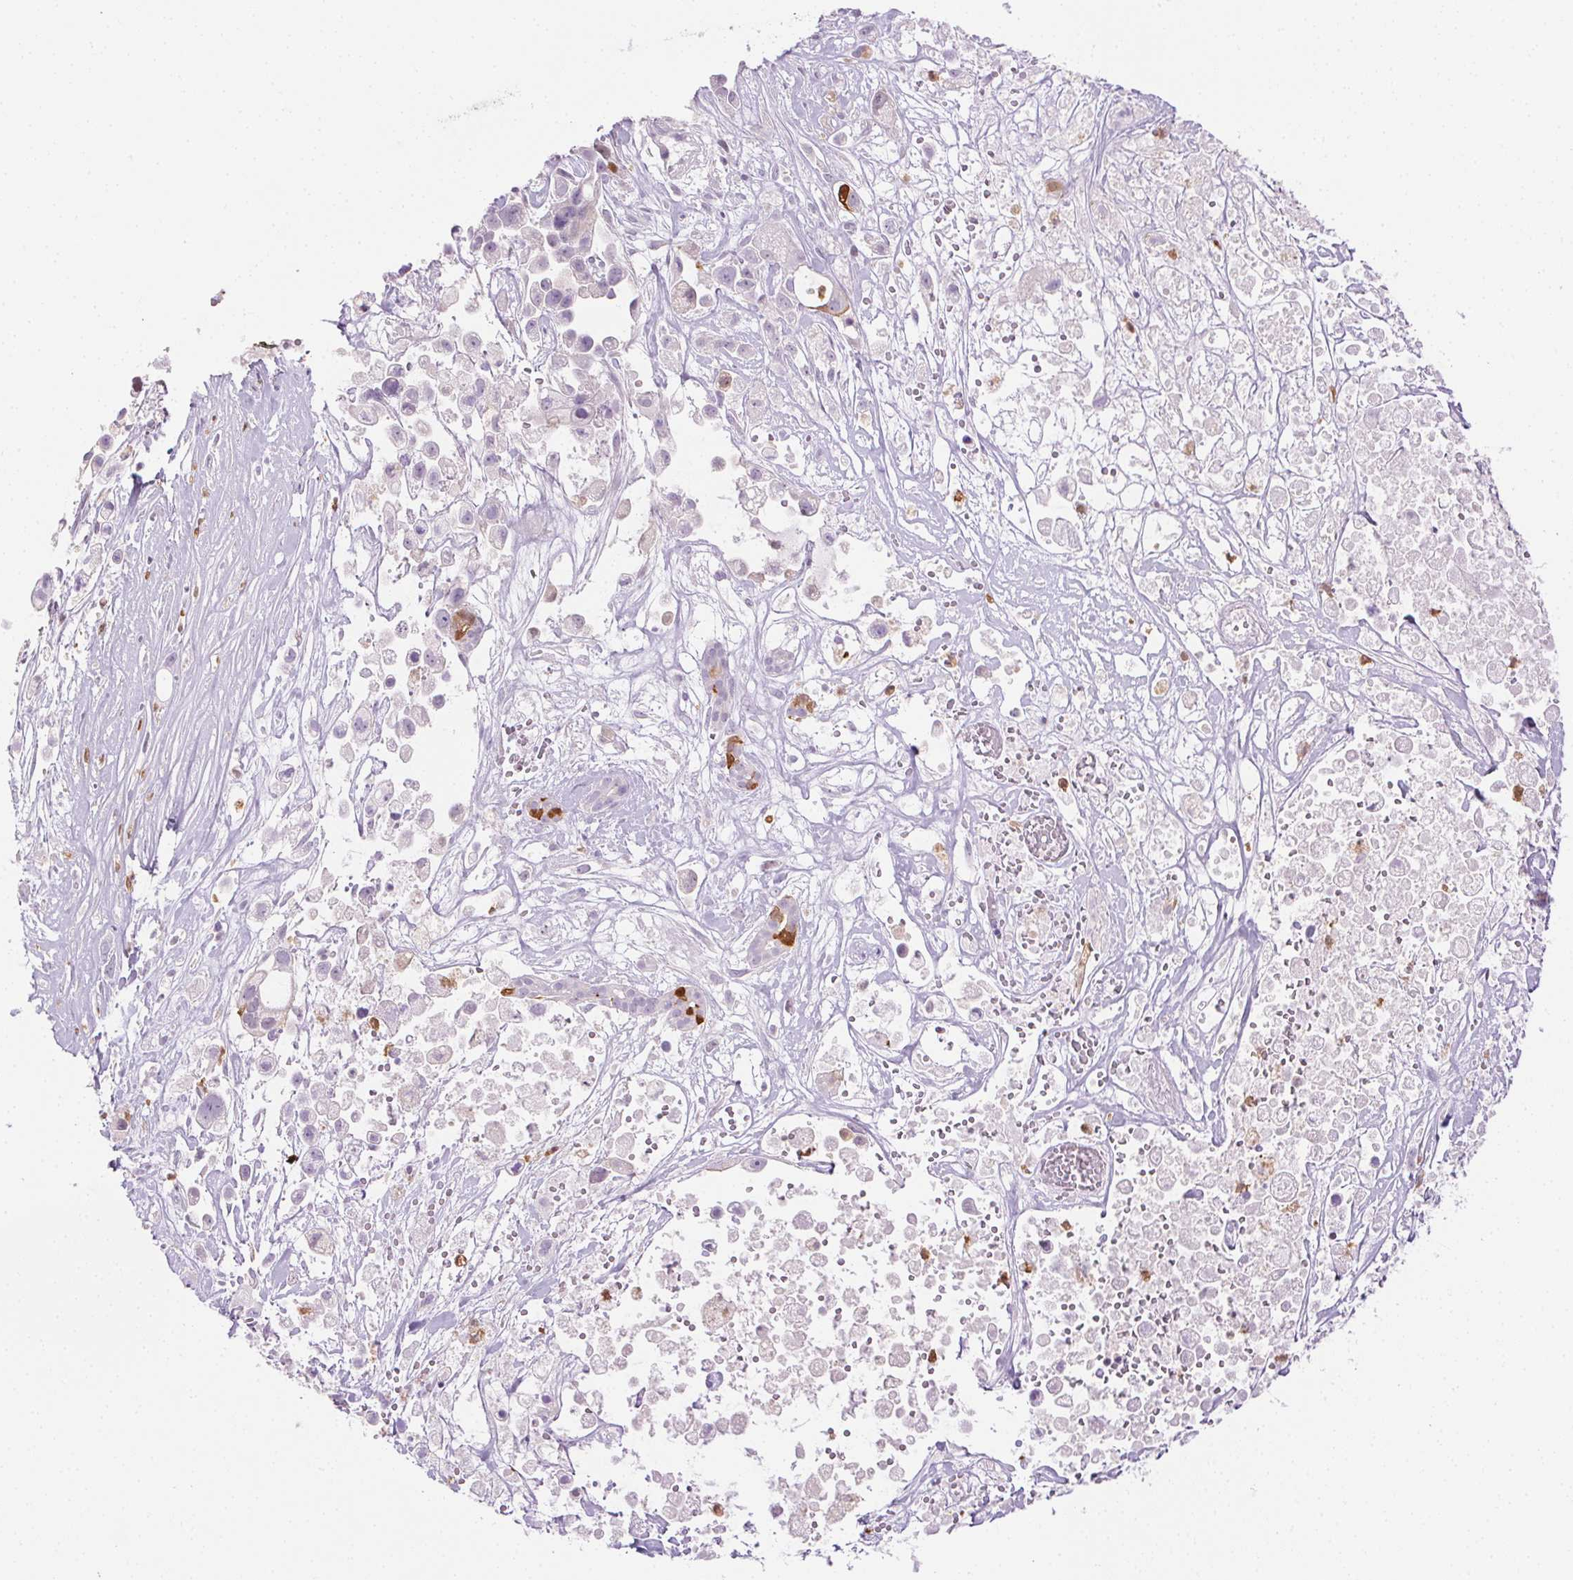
{"staining": {"intensity": "strong", "quantity": "<25%", "location": "cytoplasmic/membranous"}, "tissue": "pancreatic cancer", "cell_type": "Tumor cells", "image_type": "cancer", "snomed": [{"axis": "morphology", "description": "Adenocarcinoma, NOS"}, {"axis": "topography", "description": "Pancreas"}], "caption": "IHC of pancreatic adenocarcinoma shows medium levels of strong cytoplasmic/membranous expression in about <25% of tumor cells.", "gene": "TMEM45A", "patient": {"sex": "male", "age": 44}}